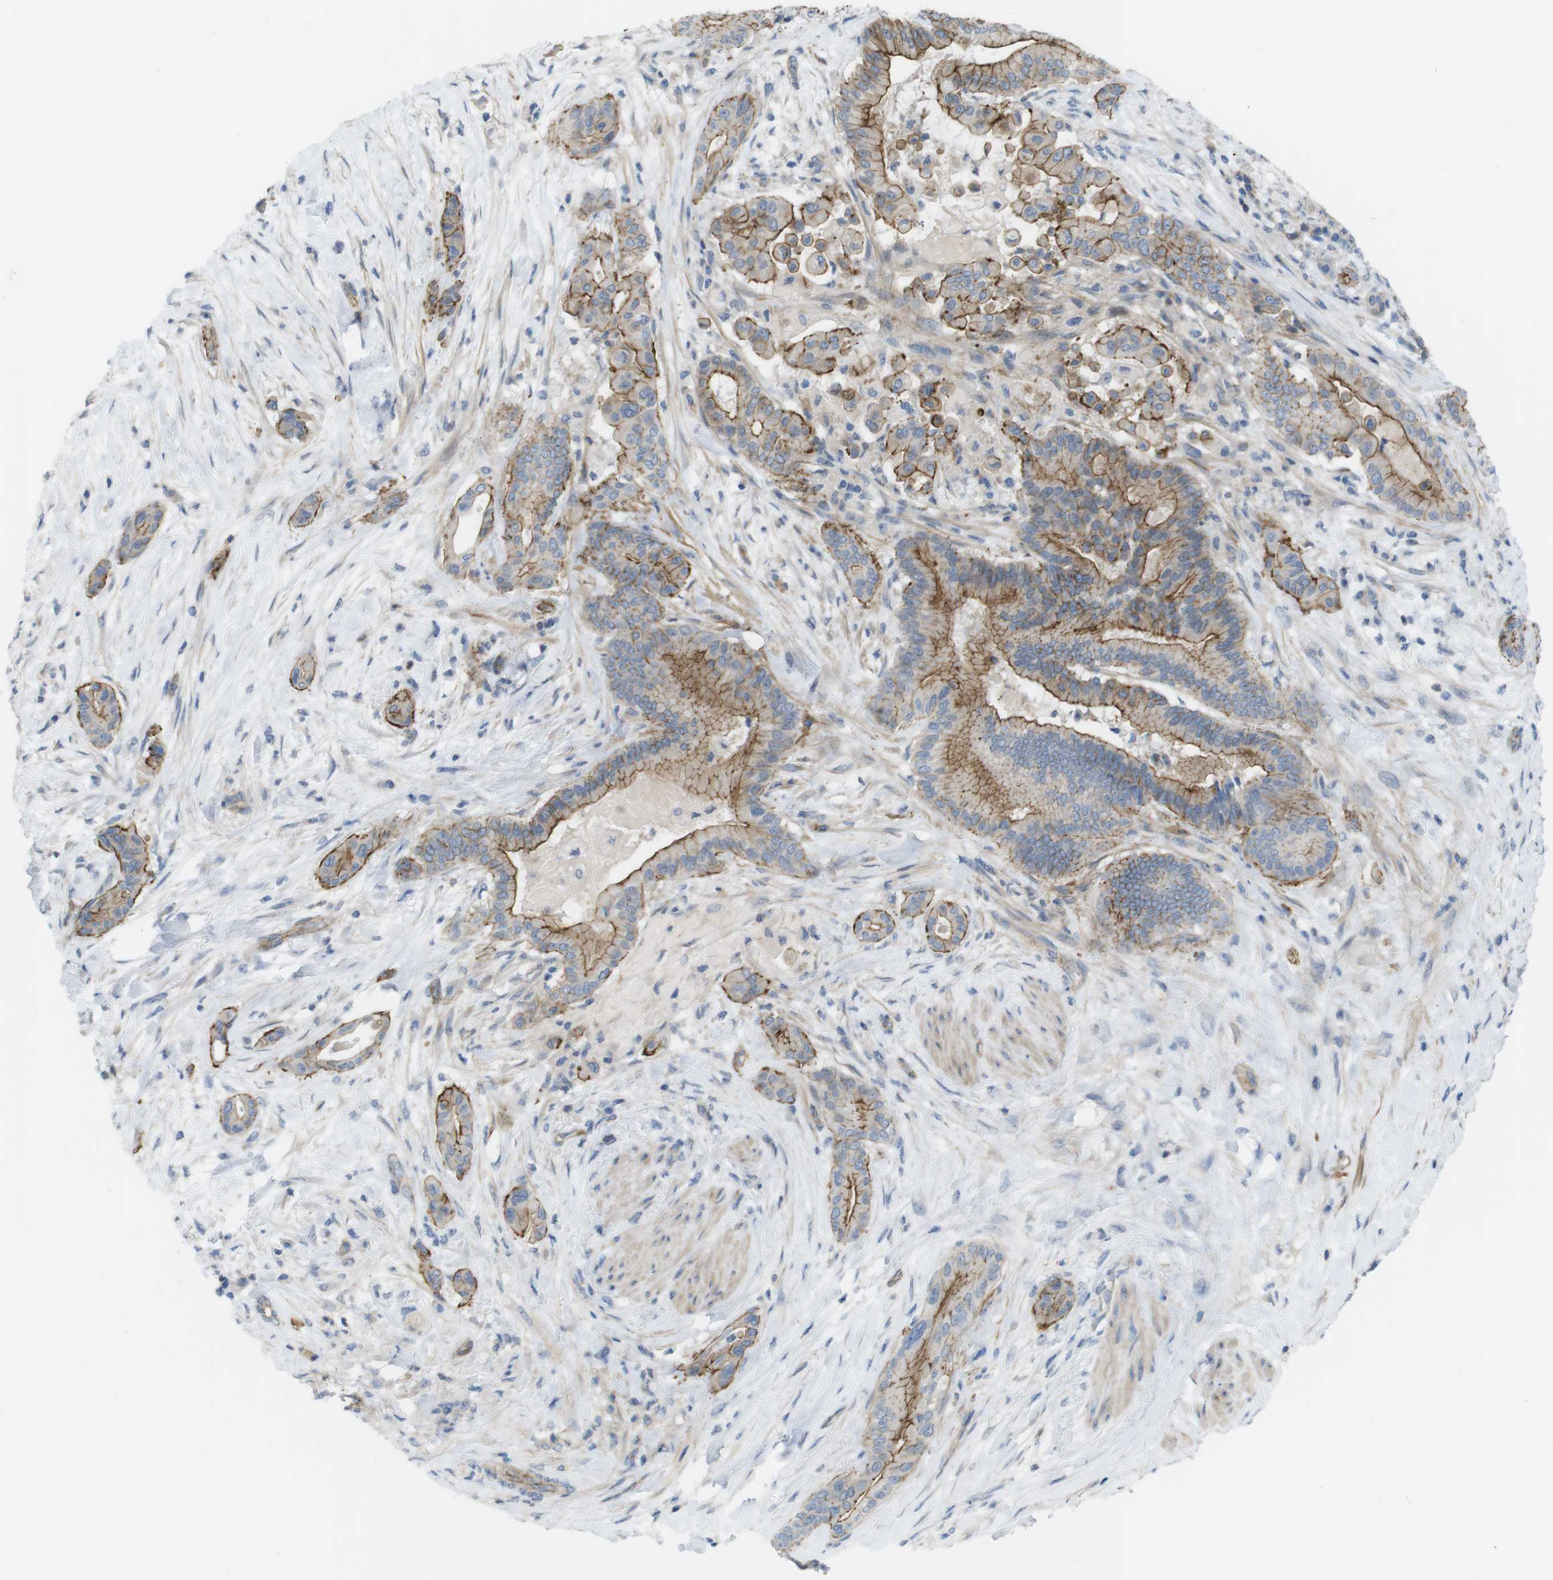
{"staining": {"intensity": "moderate", "quantity": ">75%", "location": "cytoplasmic/membranous"}, "tissue": "pancreatic cancer", "cell_type": "Tumor cells", "image_type": "cancer", "snomed": [{"axis": "morphology", "description": "Normal tissue, NOS"}, {"axis": "morphology", "description": "Adenocarcinoma, NOS"}, {"axis": "topography", "description": "Pancreas"}], "caption": "Human pancreatic adenocarcinoma stained for a protein (brown) exhibits moderate cytoplasmic/membranous positive positivity in about >75% of tumor cells.", "gene": "PREX2", "patient": {"sex": "male", "age": 63}}